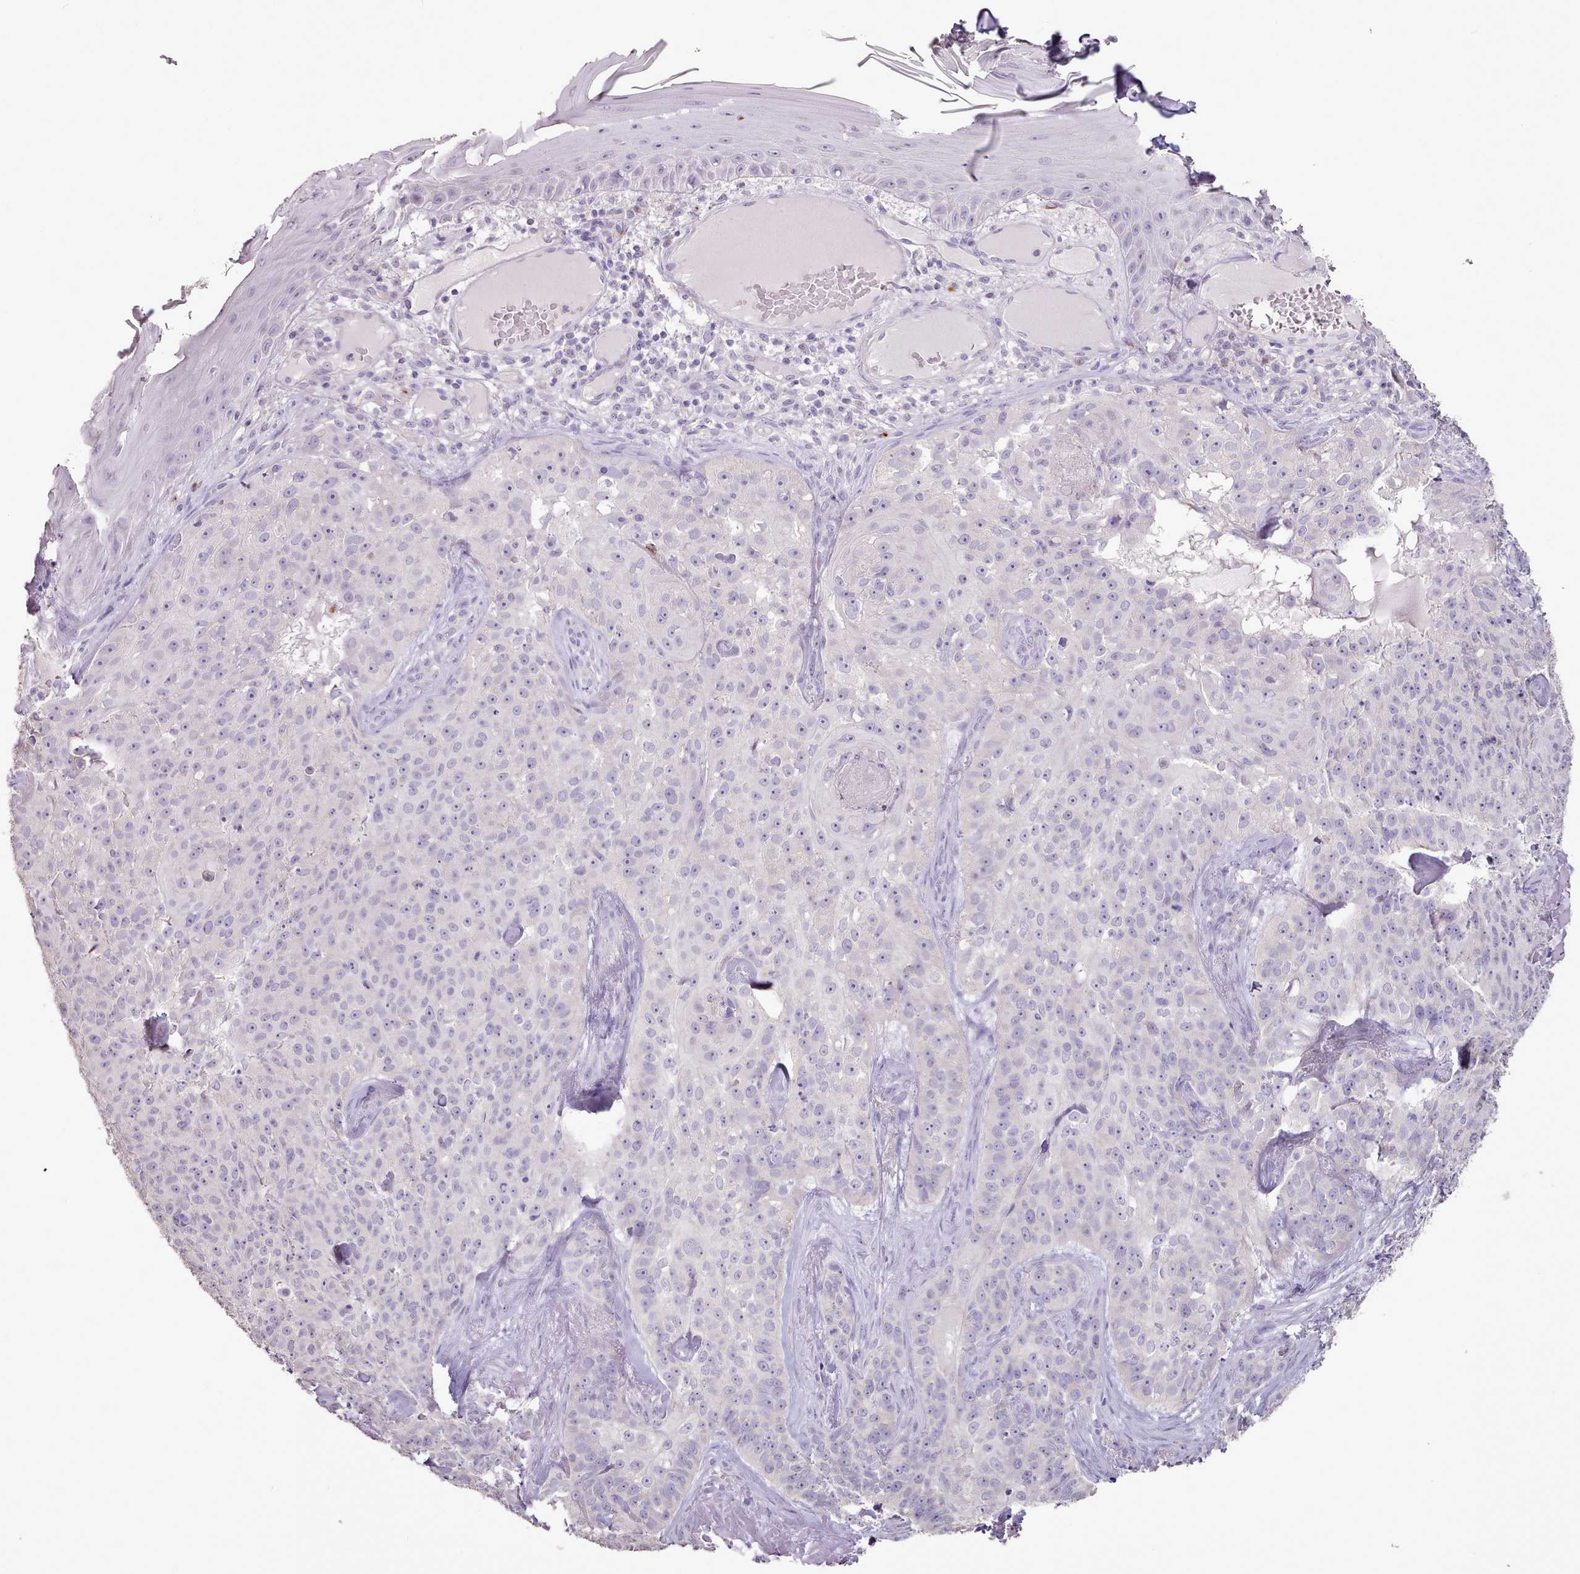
{"staining": {"intensity": "negative", "quantity": "none", "location": "none"}, "tissue": "skin cancer", "cell_type": "Tumor cells", "image_type": "cancer", "snomed": [{"axis": "morphology", "description": "Basal cell carcinoma"}, {"axis": "topography", "description": "Skin"}], "caption": "A high-resolution image shows IHC staining of basal cell carcinoma (skin), which displays no significant expression in tumor cells.", "gene": "BLOC1S2", "patient": {"sex": "female", "age": 92}}